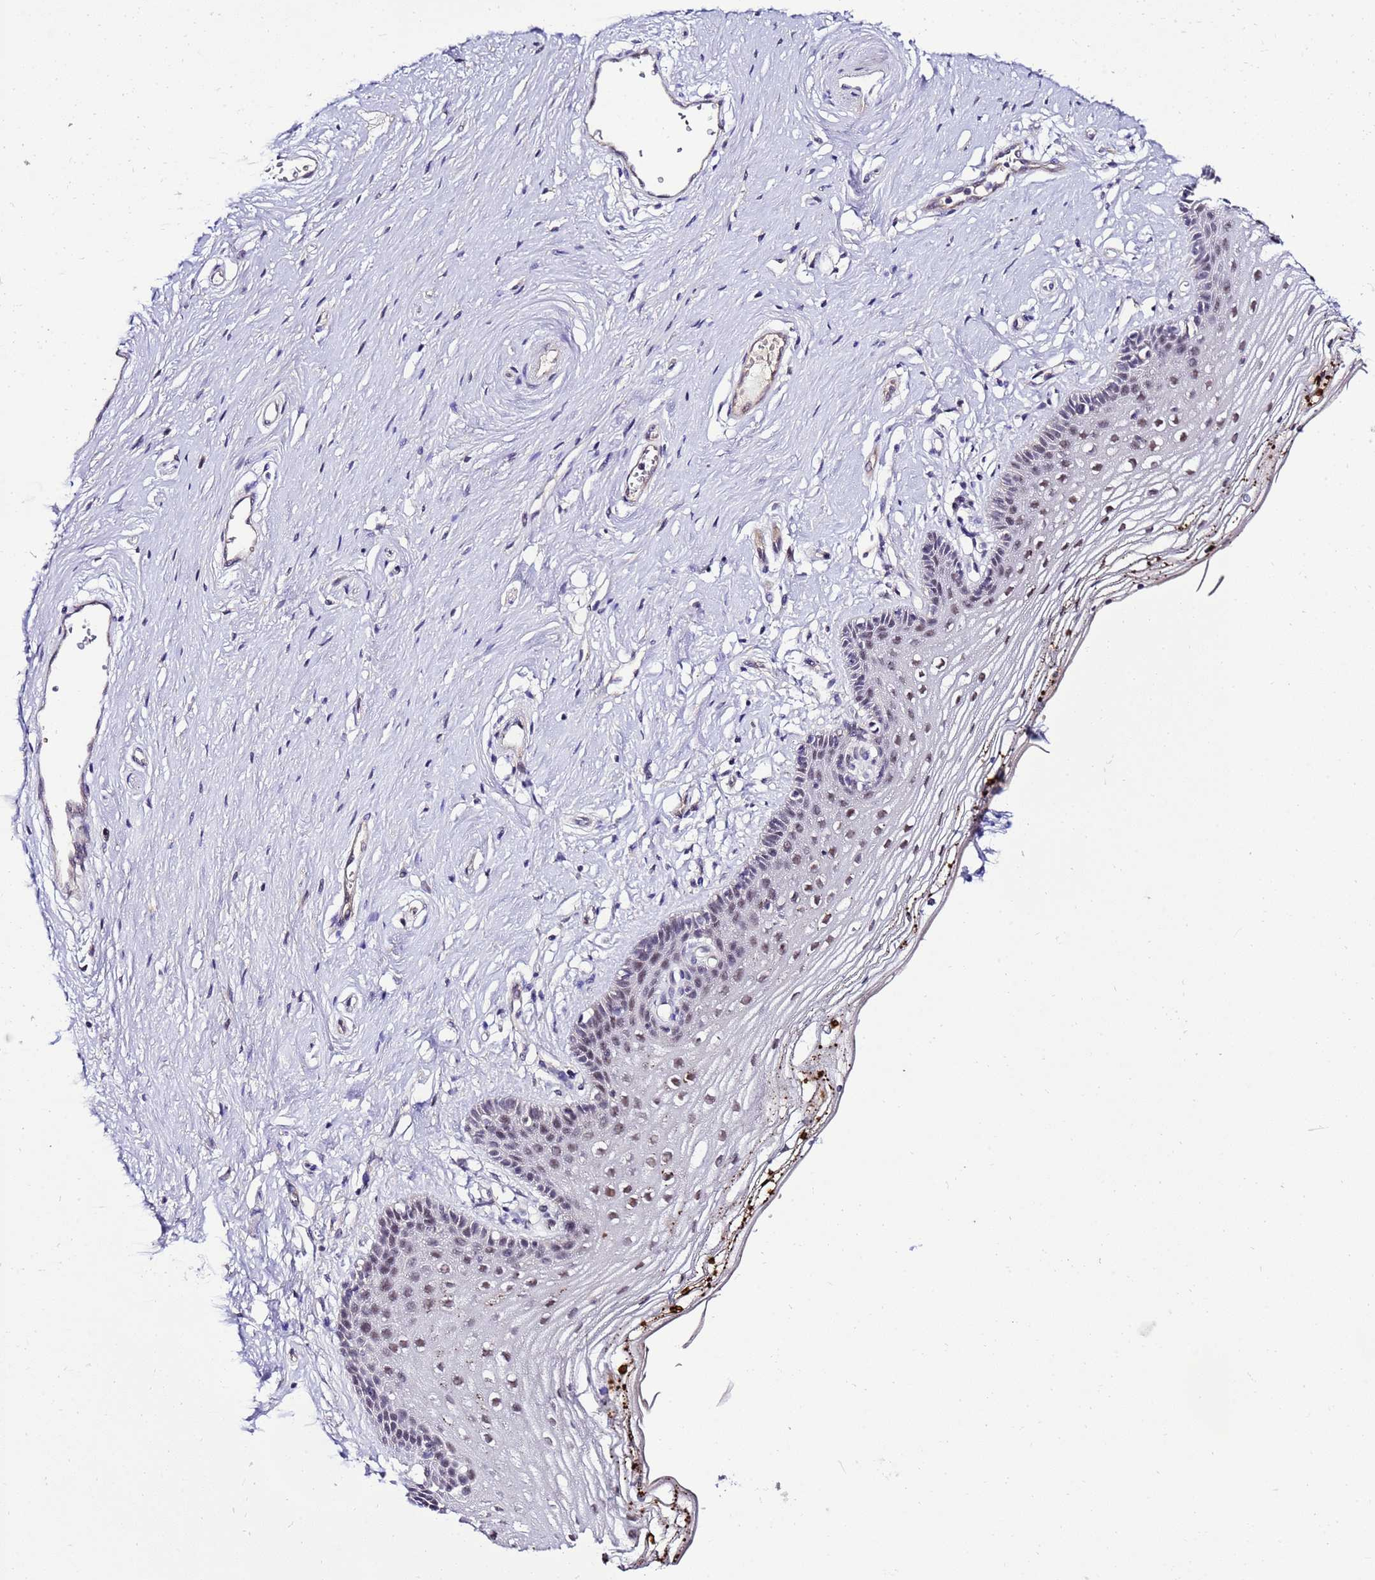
{"staining": {"intensity": "weak", "quantity": "25%-75%", "location": "nuclear"}, "tissue": "vagina", "cell_type": "Squamous epithelial cells", "image_type": "normal", "snomed": [{"axis": "morphology", "description": "Normal tissue, NOS"}, {"axis": "topography", "description": "Vagina"}], "caption": "Immunohistochemistry image of benign human vagina stained for a protein (brown), which reveals low levels of weak nuclear positivity in about 25%-75% of squamous epithelial cells.", "gene": "C19orf47", "patient": {"sex": "female", "age": 46}}